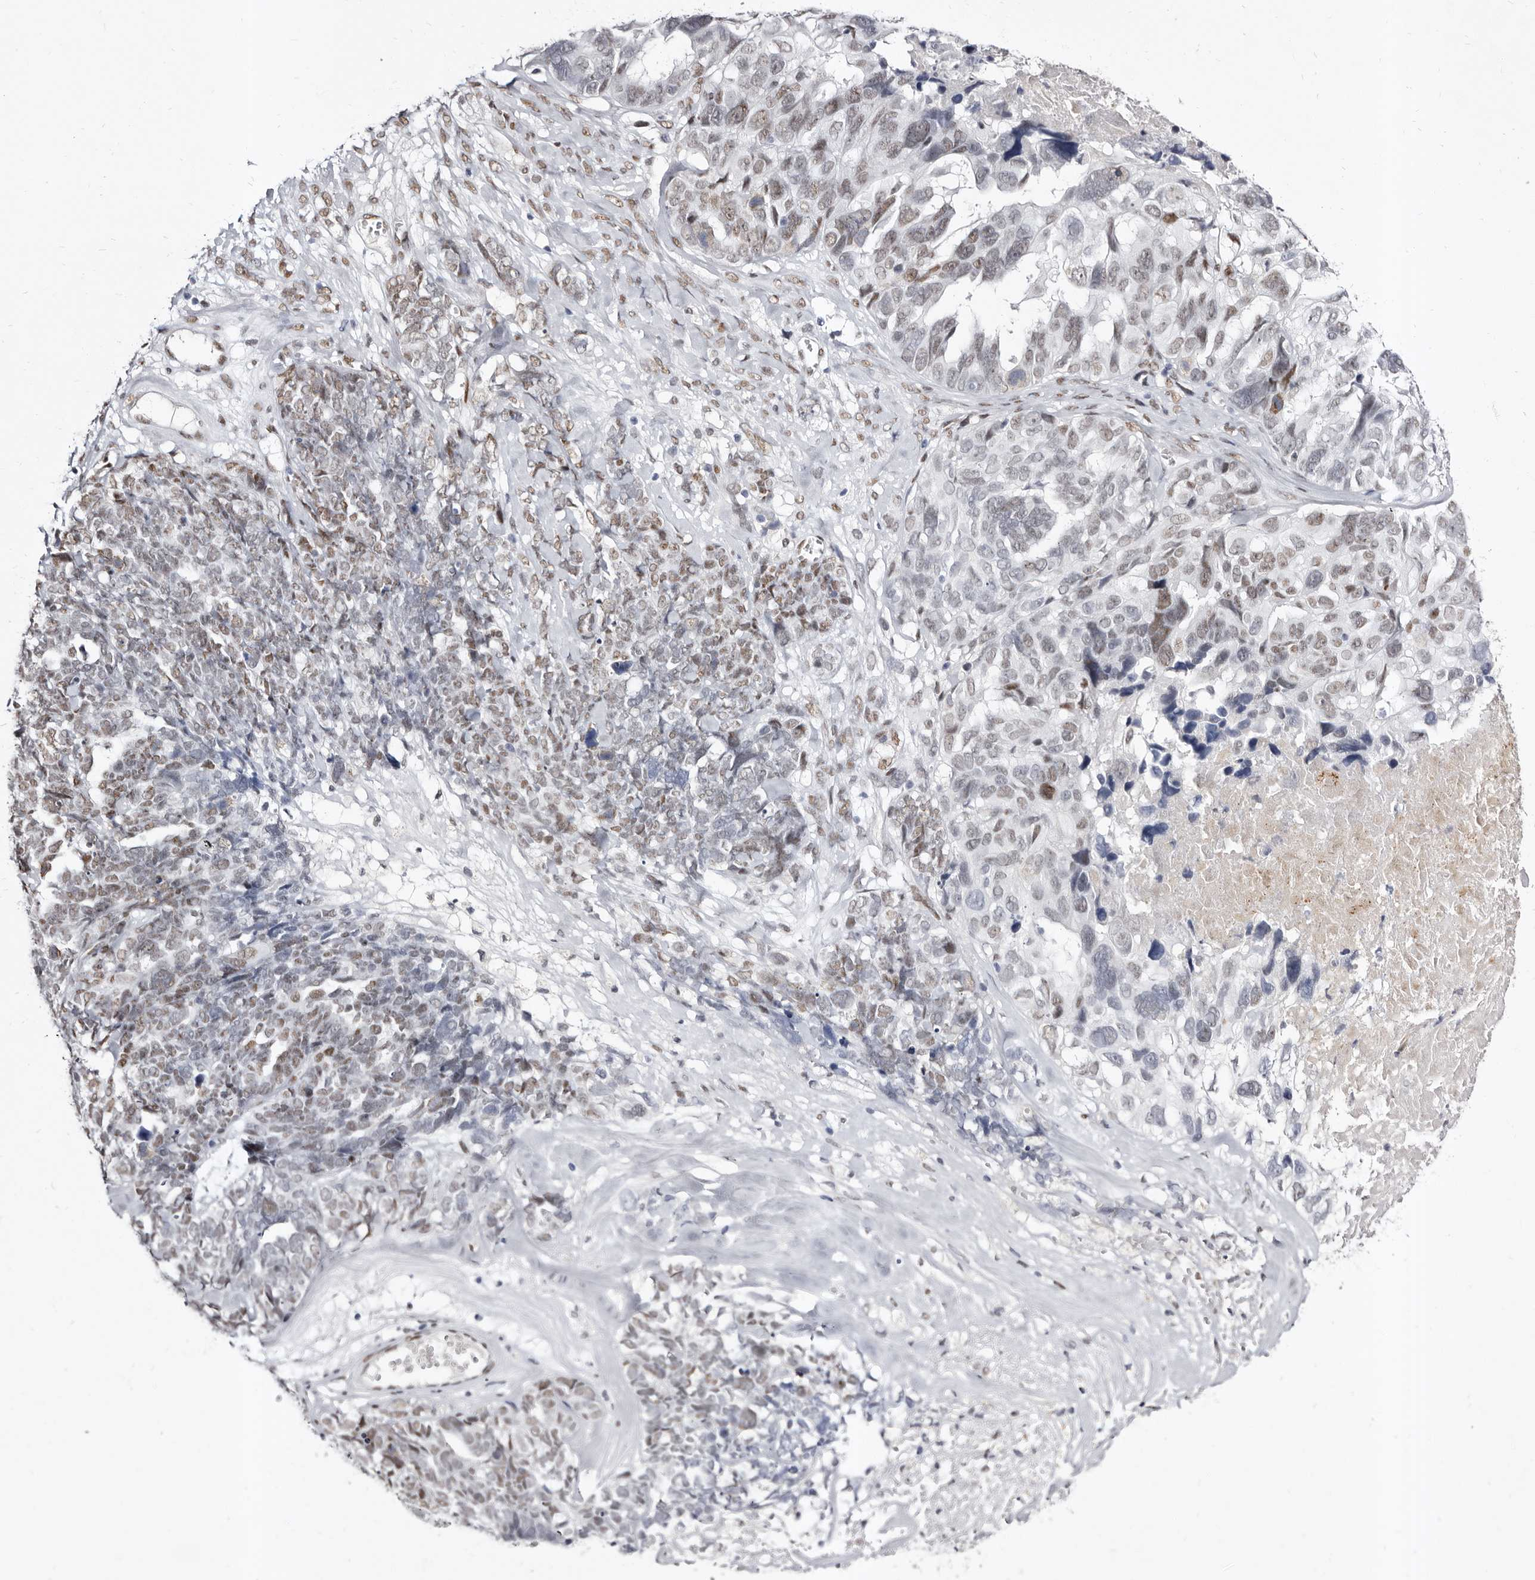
{"staining": {"intensity": "weak", "quantity": "25%-75%", "location": "nuclear"}, "tissue": "ovarian cancer", "cell_type": "Tumor cells", "image_type": "cancer", "snomed": [{"axis": "morphology", "description": "Cystadenocarcinoma, serous, NOS"}, {"axis": "topography", "description": "Ovary"}], "caption": "Serous cystadenocarcinoma (ovarian) tissue displays weak nuclear staining in approximately 25%-75% of tumor cells, visualized by immunohistochemistry.", "gene": "ZNF326", "patient": {"sex": "female", "age": 79}}